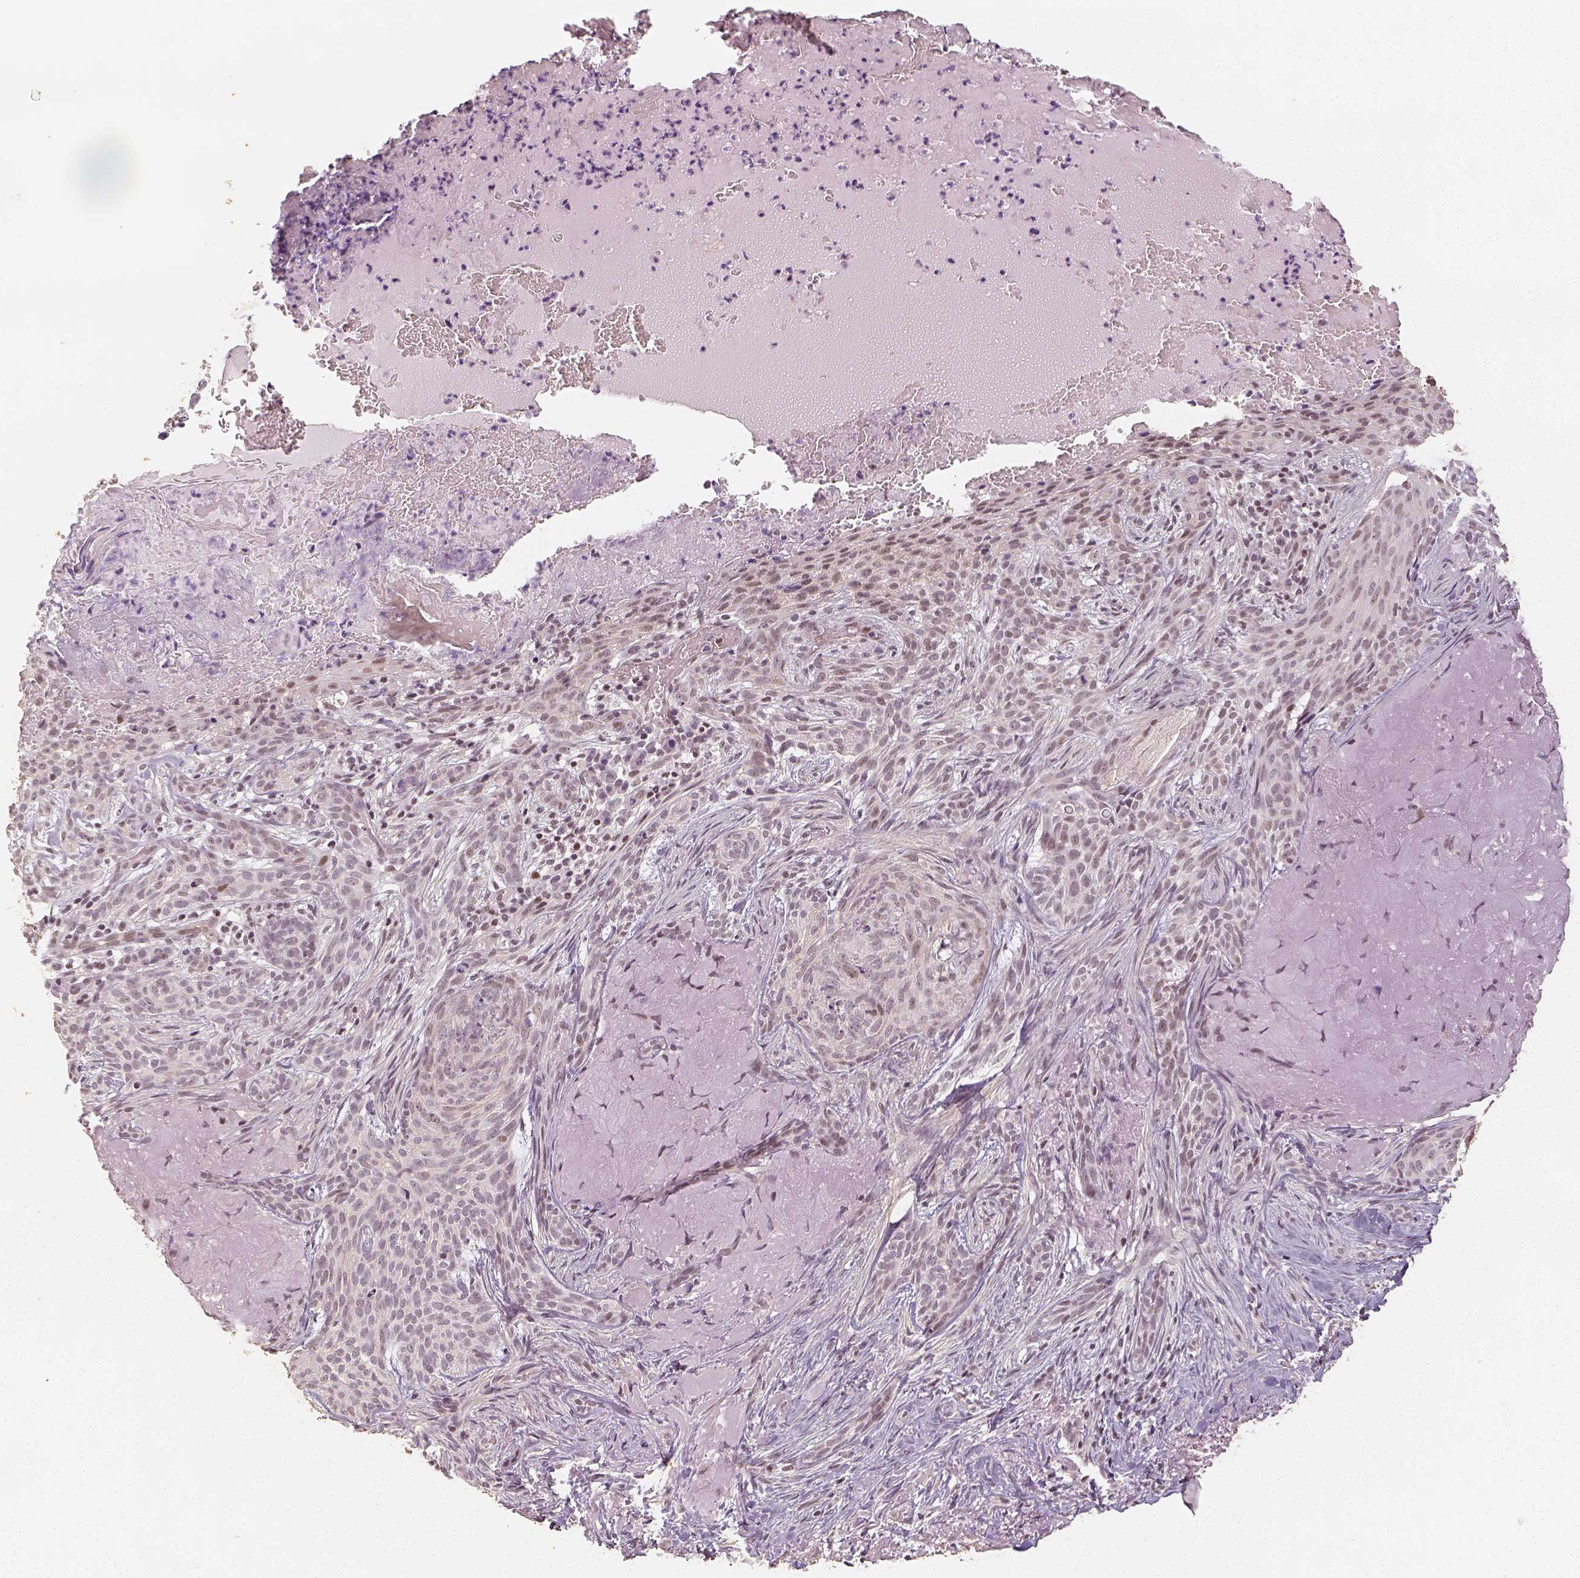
{"staining": {"intensity": "weak", "quantity": "<25%", "location": "nuclear"}, "tissue": "skin cancer", "cell_type": "Tumor cells", "image_type": "cancer", "snomed": [{"axis": "morphology", "description": "Basal cell carcinoma"}, {"axis": "topography", "description": "Skin"}], "caption": "This is a image of IHC staining of basal cell carcinoma (skin), which shows no staining in tumor cells. The staining was performed using DAB to visualize the protein expression in brown, while the nuclei were stained in blue with hematoxylin (Magnification: 20x).", "gene": "HDAC1", "patient": {"sex": "male", "age": 84}}